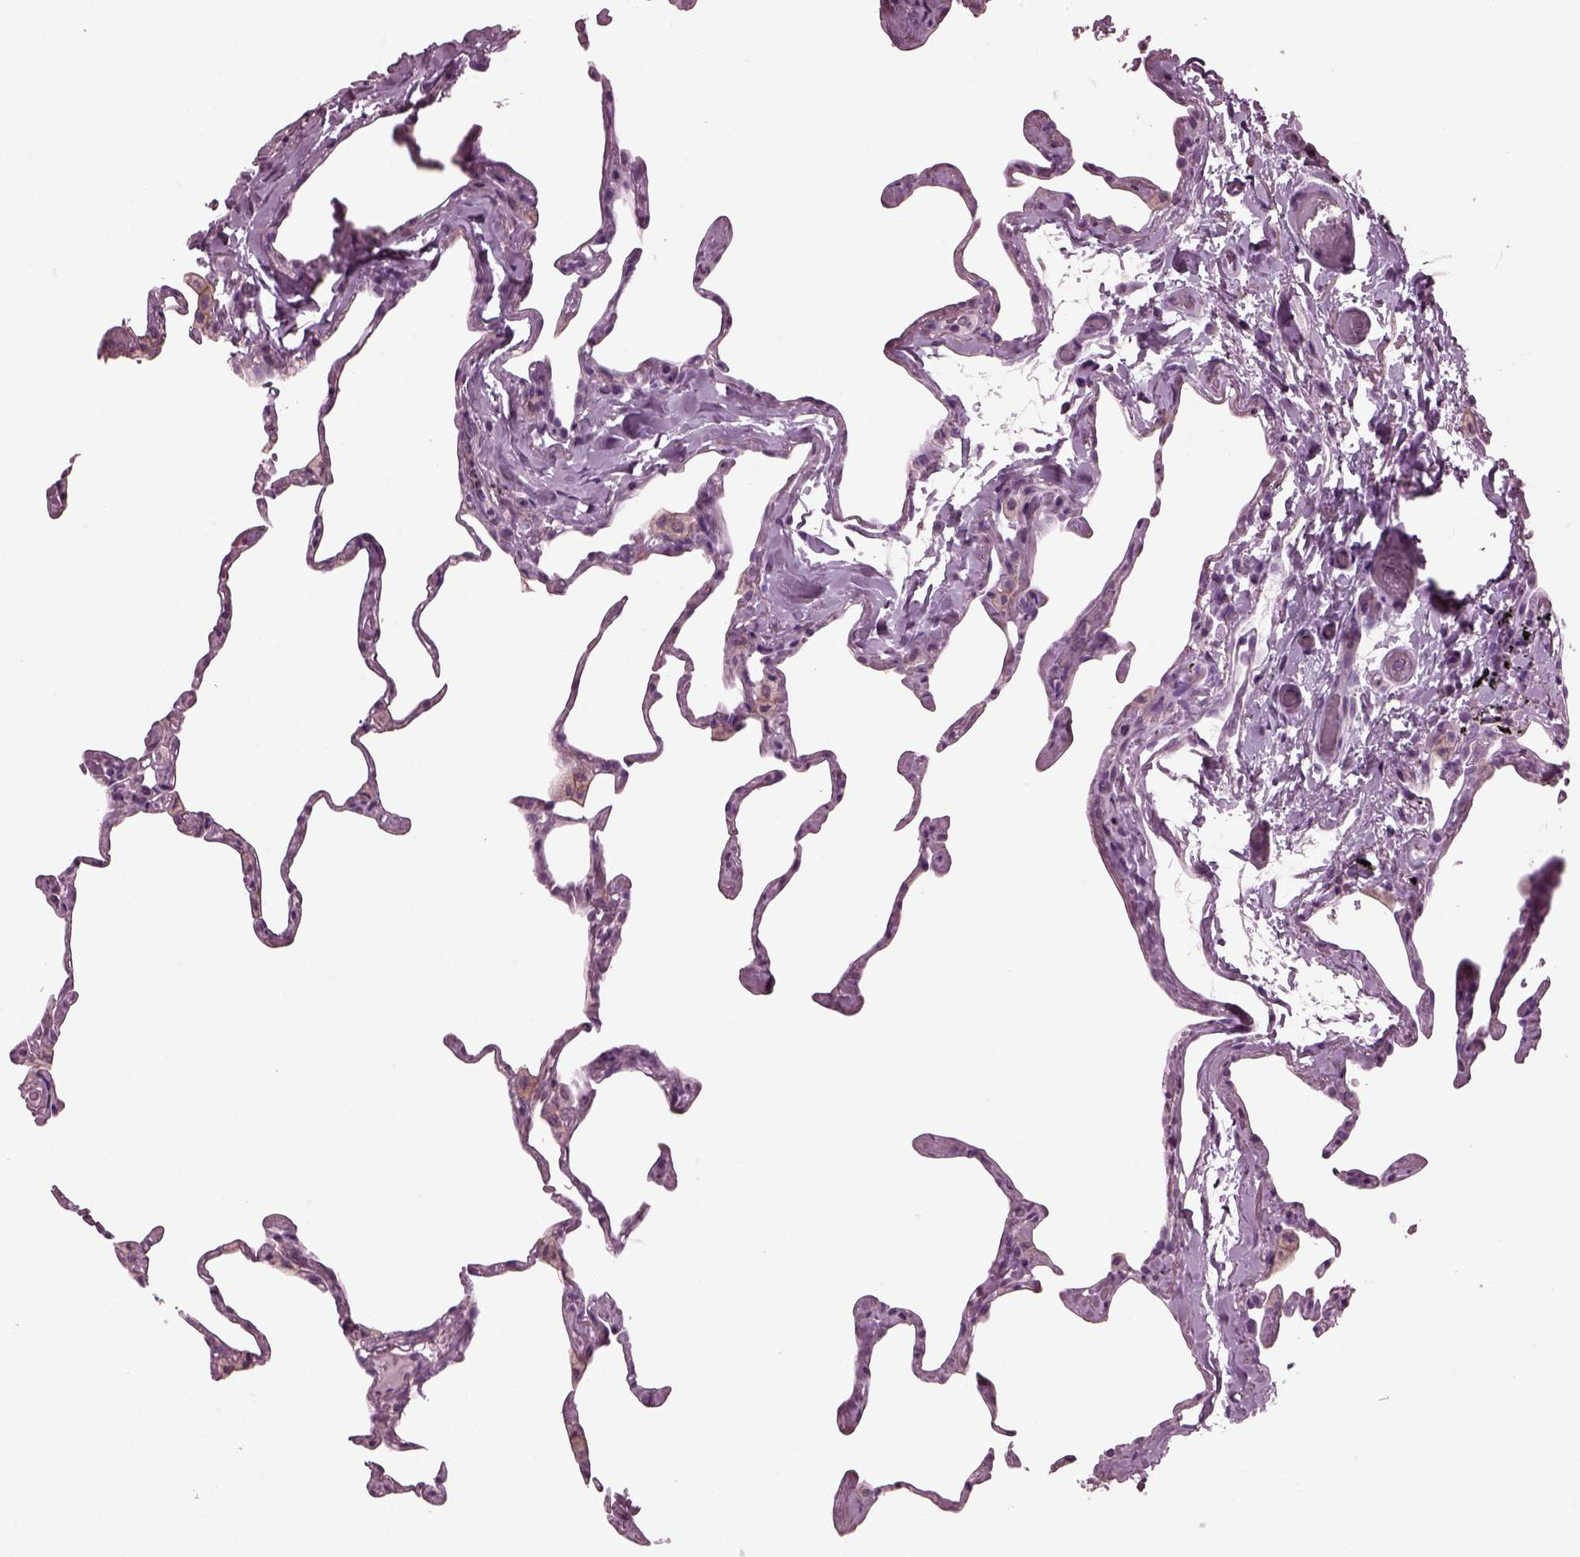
{"staining": {"intensity": "negative", "quantity": "none", "location": "none"}, "tissue": "lung", "cell_type": "Alveolar cells", "image_type": "normal", "snomed": [{"axis": "morphology", "description": "Normal tissue, NOS"}, {"axis": "topography", "description": "Lung"}], "caption": "Immunohistochemistry histopathology image of normal human lung stained for a protein (brown), which demonstrates no expression in alveolar cells. The staining is performed using DAB brown chromogen with nuclei counter-stained in using hematoxylin.", "gene": "GDF11", "patient": {"sex": "male", "age": 65}}